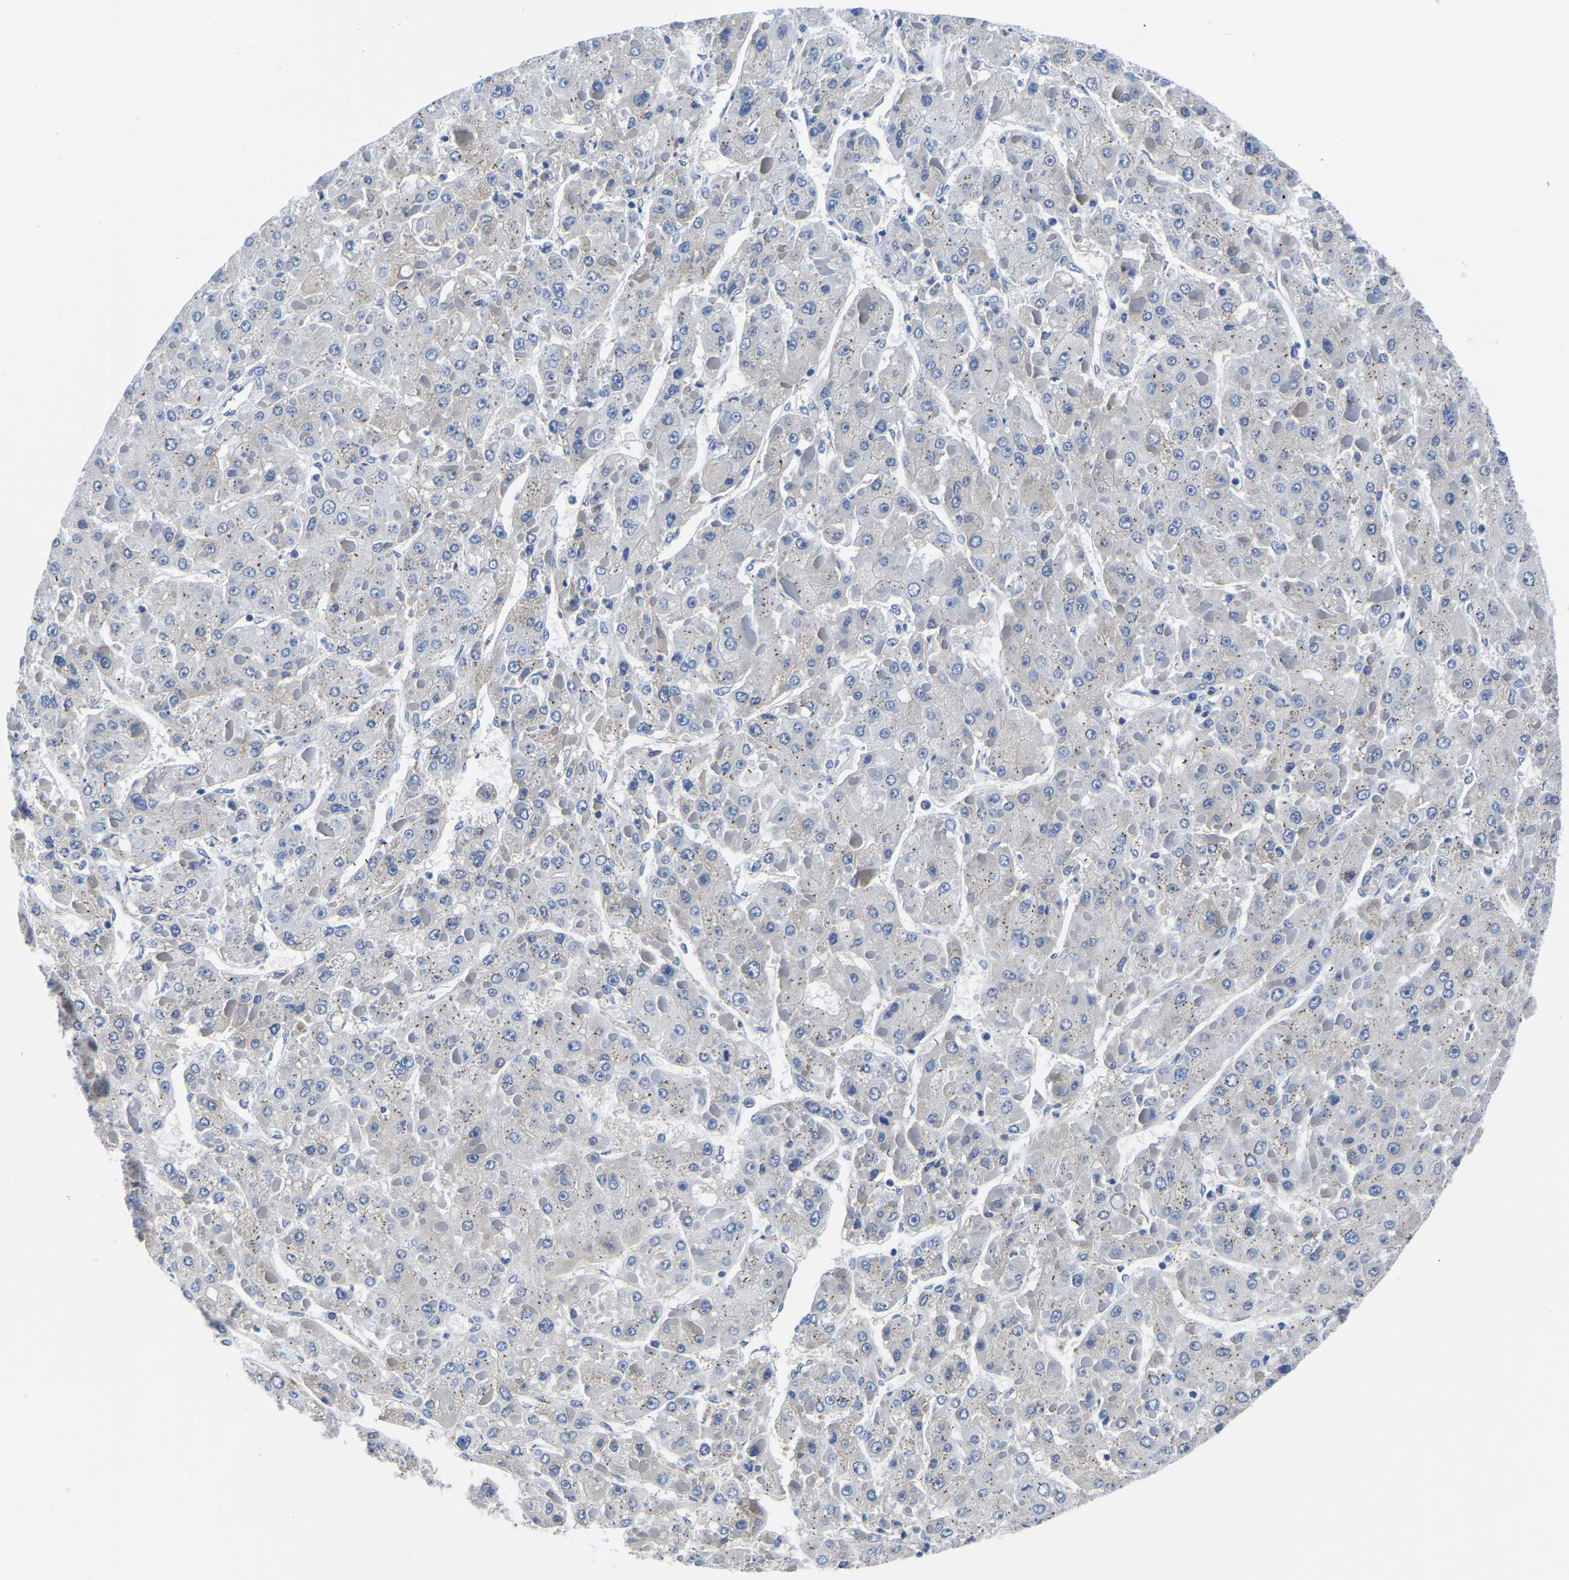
{"staining": {"intensity": "negative", "quantity": "none", "location": "none"}, "tissue": "liver cancer", "cell_type": "Tumor cells", "image_type": "cancer", "snomed": [{"axis": "morphology", "description": "Carcinoma, Hepatocellular, NOS"}, {"axis": "topography", "description": "Liver"}], "caption": "DAB immunohistochemical staining of hepatocellular carcinoma (liver) reveals no significant expression in tumor cells.", "gene": "TFG", "patient": {"sex": "female", "age": 73}}